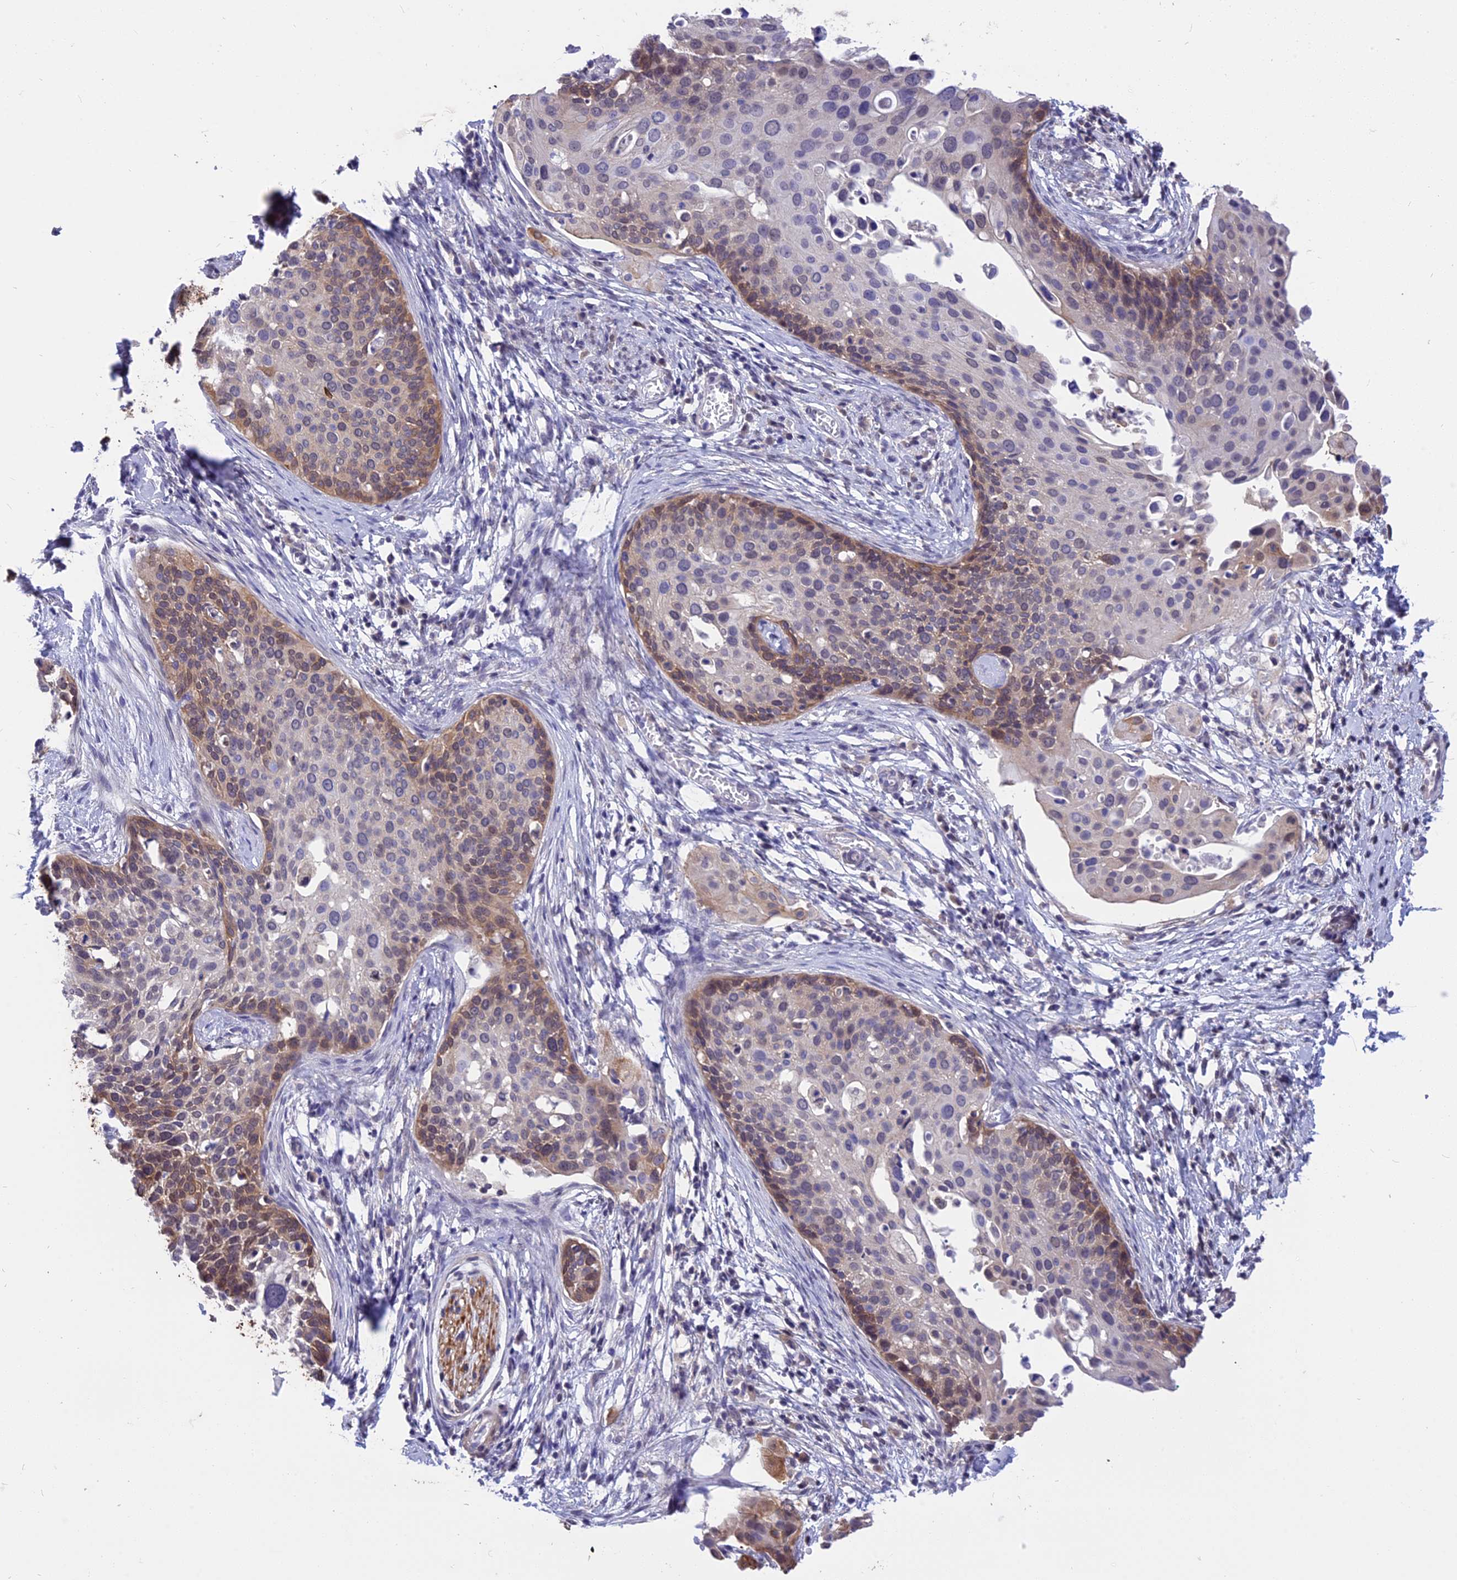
{"staining": {"intensity": "moderate", "quantity": "<25%", "location": "cytoplasmic/membranous"}, "tissue": "cervical cancer", "cell_type": "Tumor cells", "image_type": "cancer", "snomed": [{"axis": "morphology", "description": "Squamous cell carcinoma, NOS"}, {"axis": "topography", "description": "Cervix"}], "caption": "Cervical cancer (squamous cell carcinoma) tissue displays moderate cytoplasmic/membranous expression in about <25% of tumor cells", "gene": "STUB1", "patient": {"sex": "female", "age": 44}}